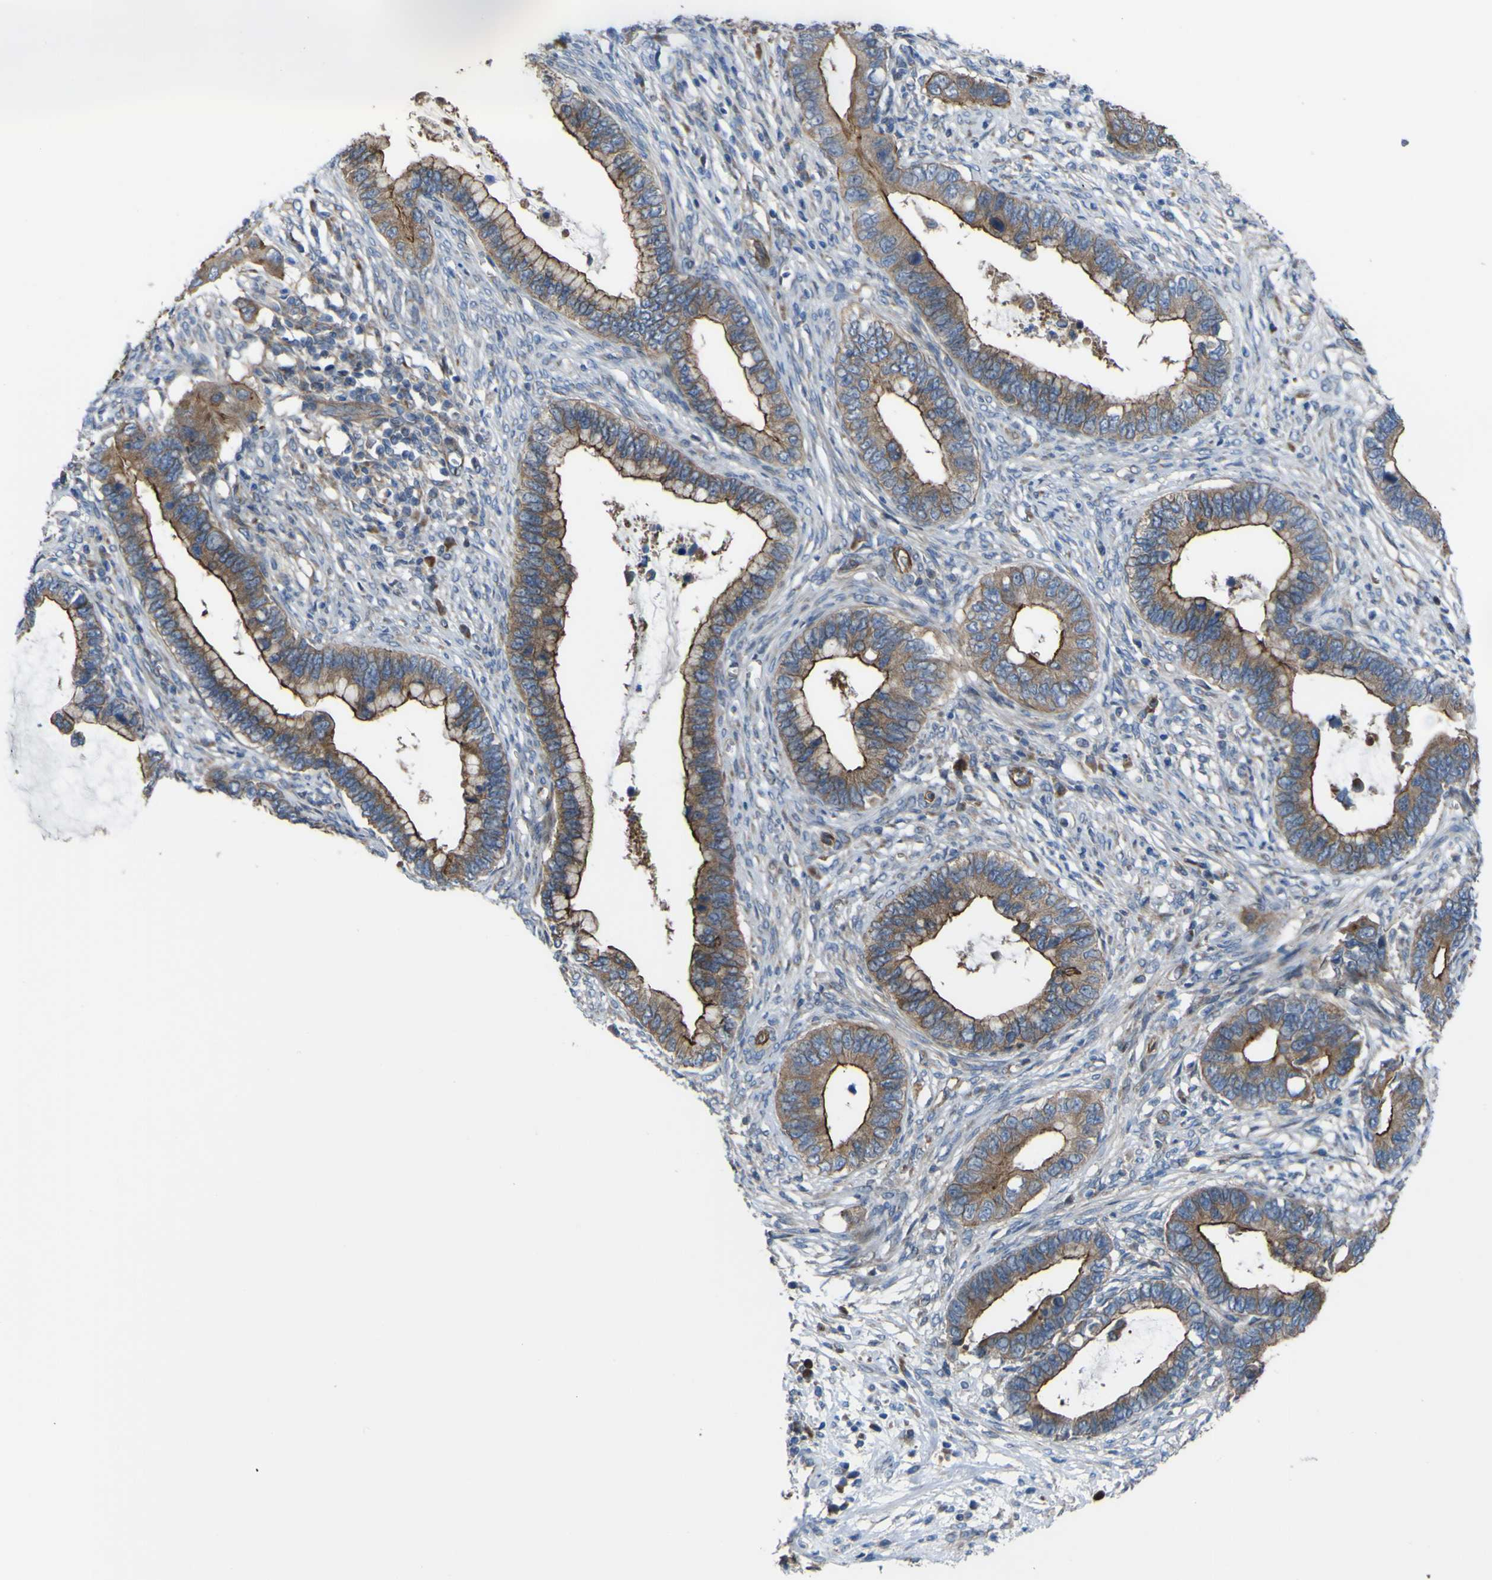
{"staining": {"intensity": "moderate", "quantity": ">75%", "location": "cytoplasmic/membranous"}, "tissue": "cervical cancer", "cell_type": "Tumor cells", "image_type": "cancer", "snomed": [{"axis": "morphology", "description": "Adenocarcinoma, NOS"}, {"axis": "topography", "description": "Cervix"}], "caption": "Tumor cells exhibit moderate cytoplasmic/membranous expression in about >75% of cells in cervical cancer.", "gene": "FBXO30", "patient": {"sex": "female", "age": 44}}